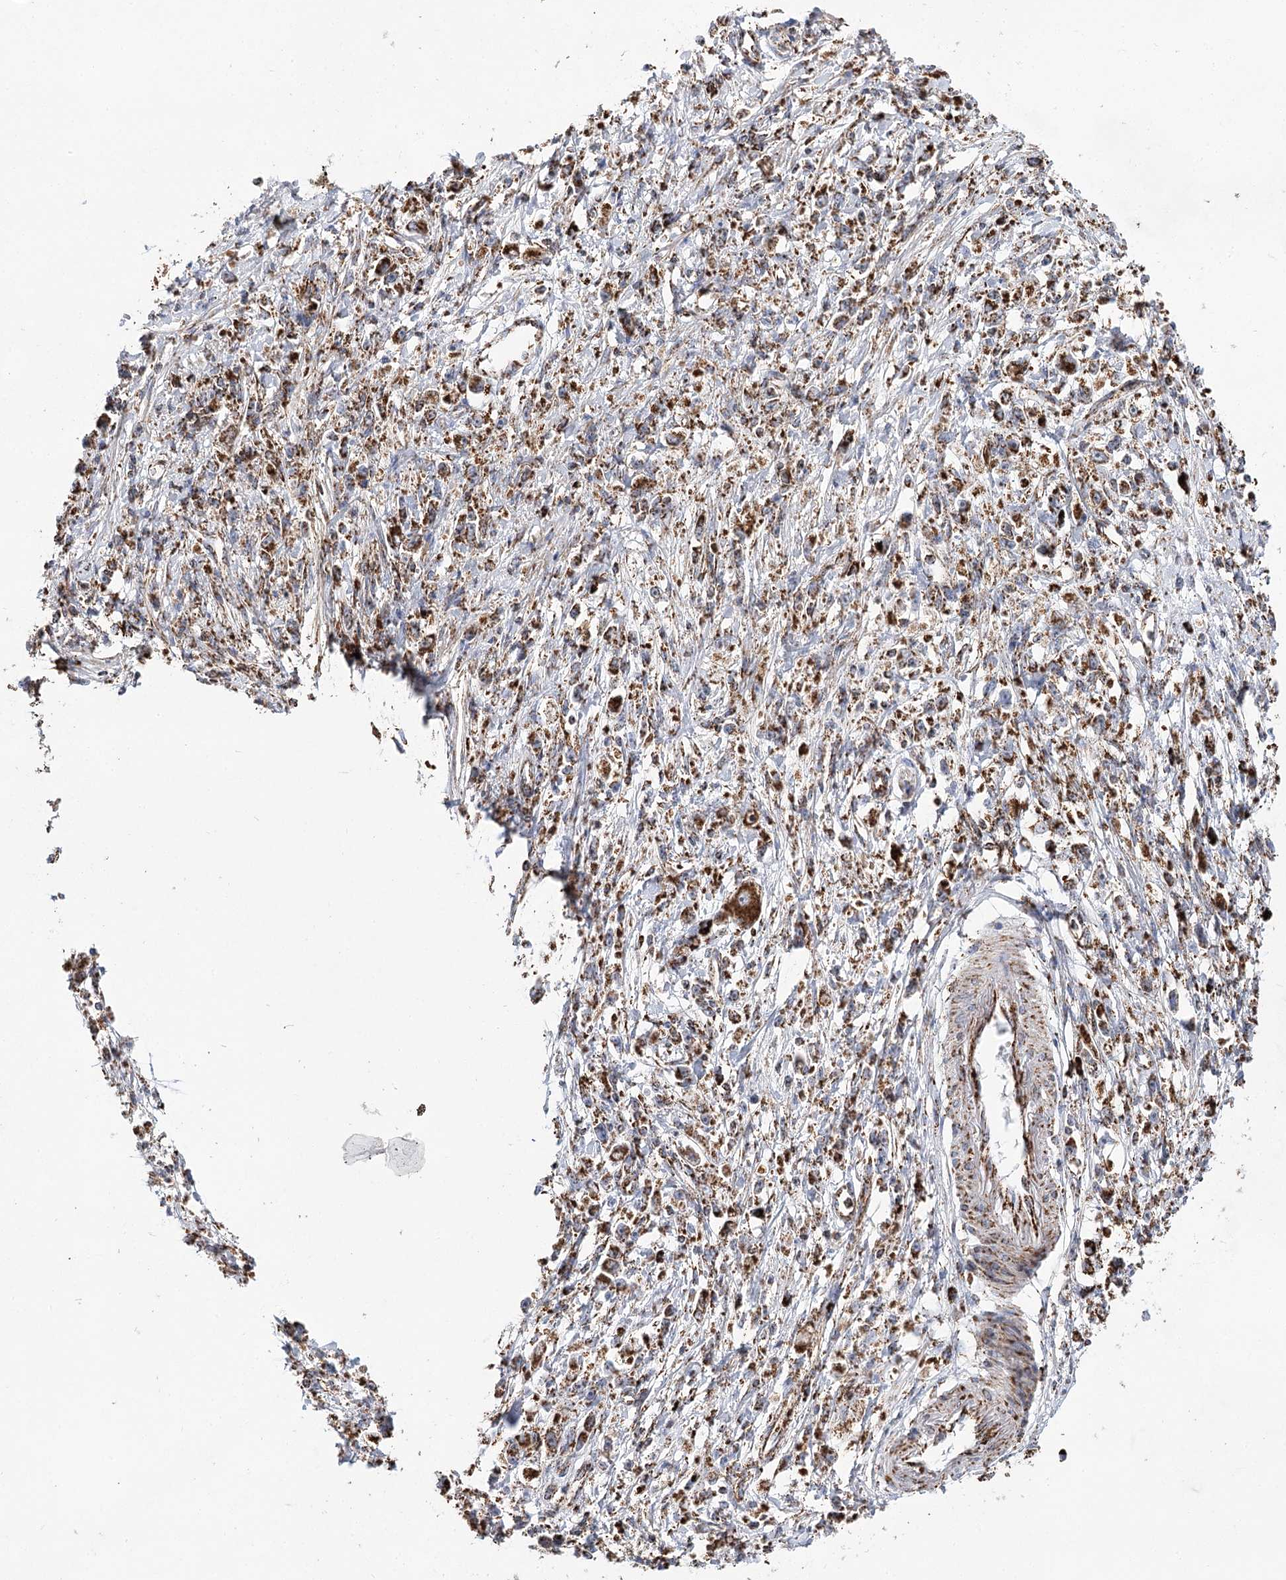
{"staining": {"intensity": "strong", "quantity": ">75%", "location": "cytoplasmic/membranous"}, "tissue": "stomach cancer", "cell_type": "Tumor cells", "image_type": "cancer", "snomed": [{"axis": "morphology", "description": "Adenocarcinoma, NOS"}, {"axis": "topography", "description": "Stomach"}], "caption": "Stomach adenocarcinoma was stained to show a protein in brown. There is high levels of strong cytoplasmic/membranous expression in about >75% of tumor cells. (DAB IHC with brightfield microscopy, high magnification).", "gene": "NADK2", "patient": {"sex": "female", "age": 59}}